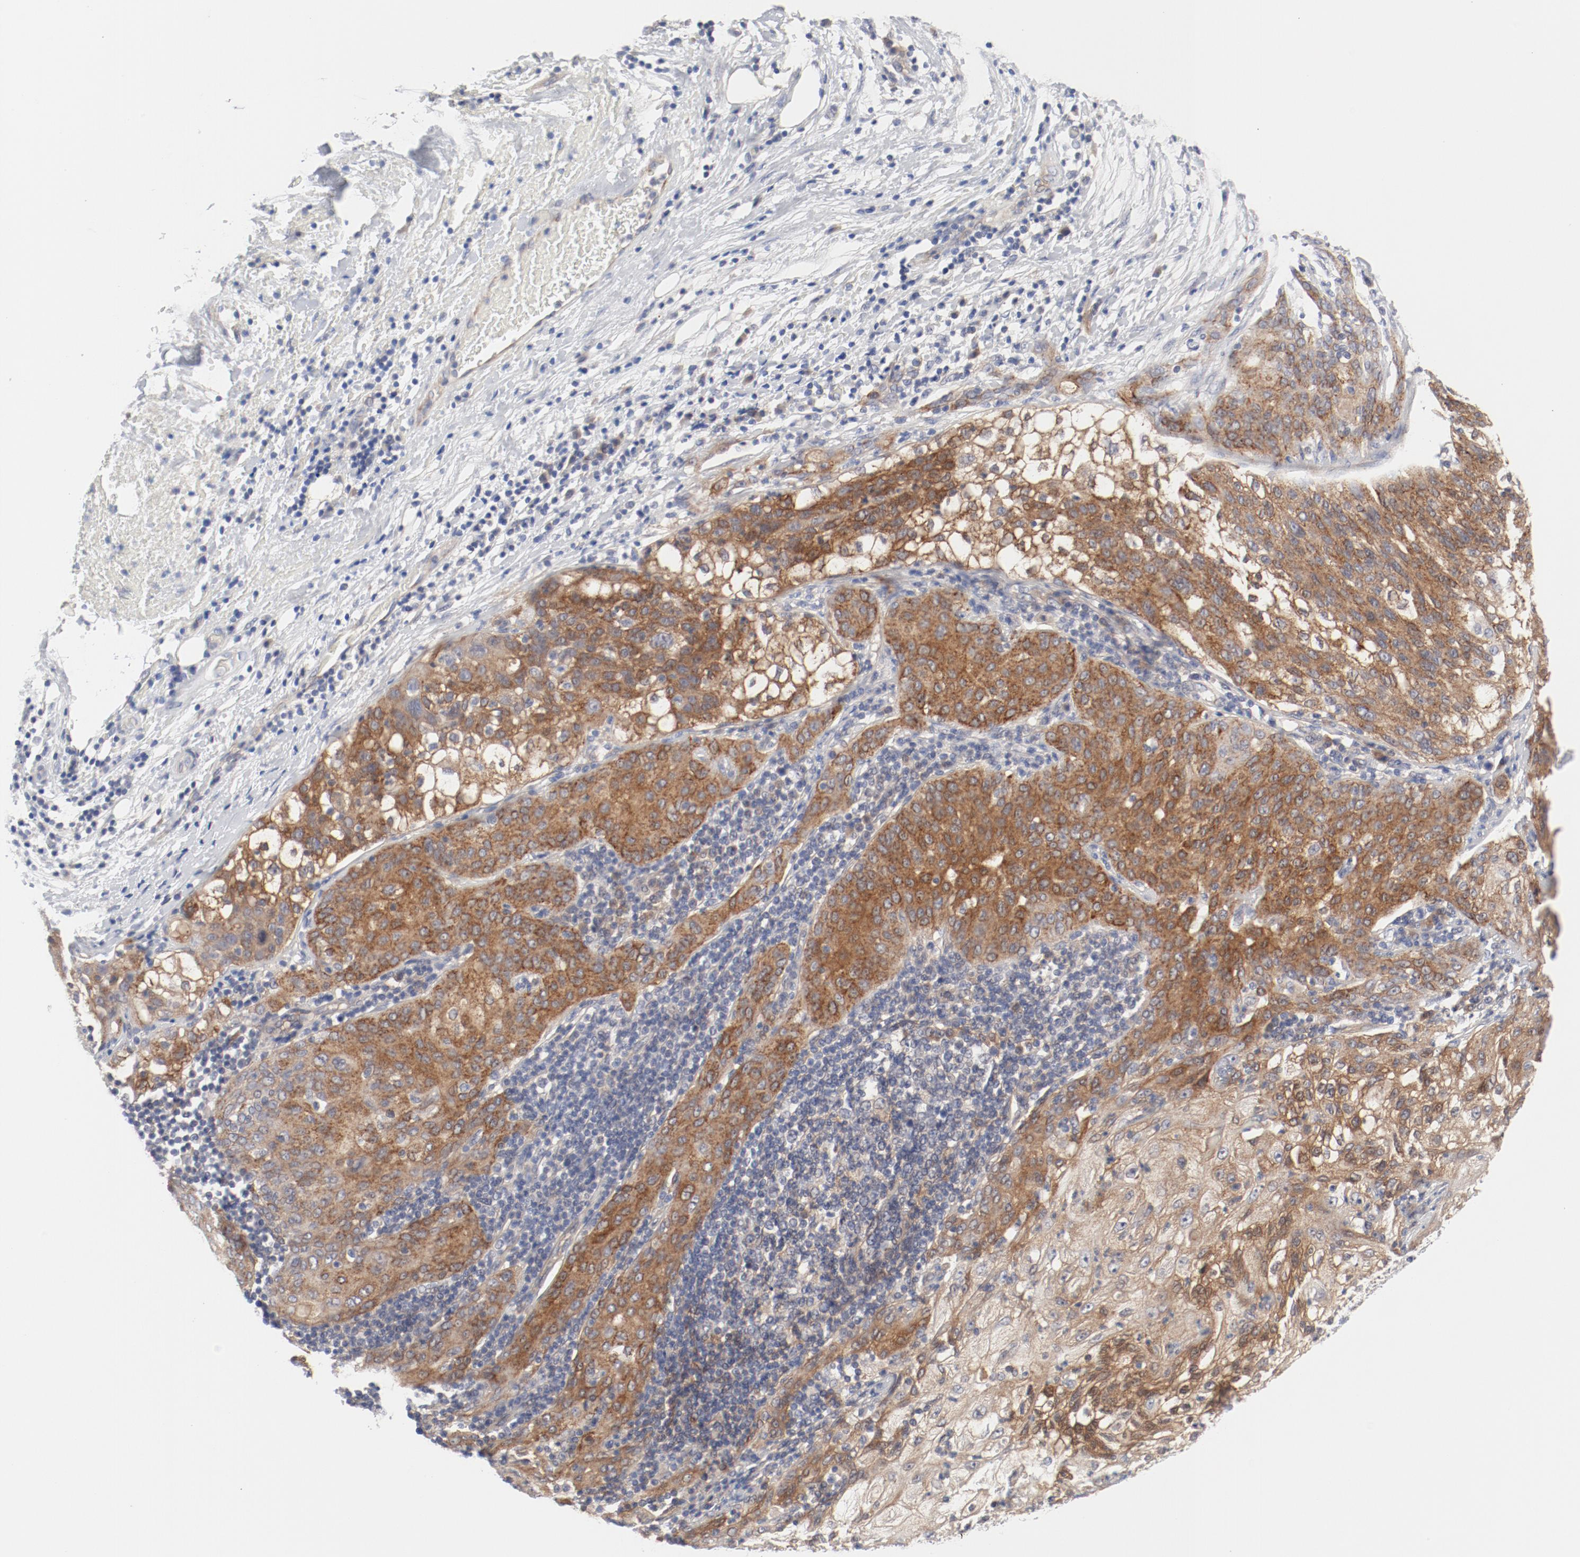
{"staining": {"intensity": "strong", "quantity": ">75%", "location": "cytoplasmic/membranous"}, "tissue": "lung cancer", "cell_type": "Tumor cells", "image_type": "cancer", "snomed": [{"axis": "morphology", "description": "Inflammation, NOS"}, {"axis": "morphology", "description": "Squamous cell carcinoma, NOS"}, {"axis": "topography", "description": "Lymph node"}, {"axis": "topography", "description": "Soft tissue"}, {"axis": "topography", "description": "Lung"}], "caption": "A photomicrograph of human lung cancer stained for a protein reveals strong cytoplasmic/membranous brown staining in tumor cells.", "gene": "BAD", "patient": {"sex": "male", "age": 66}}